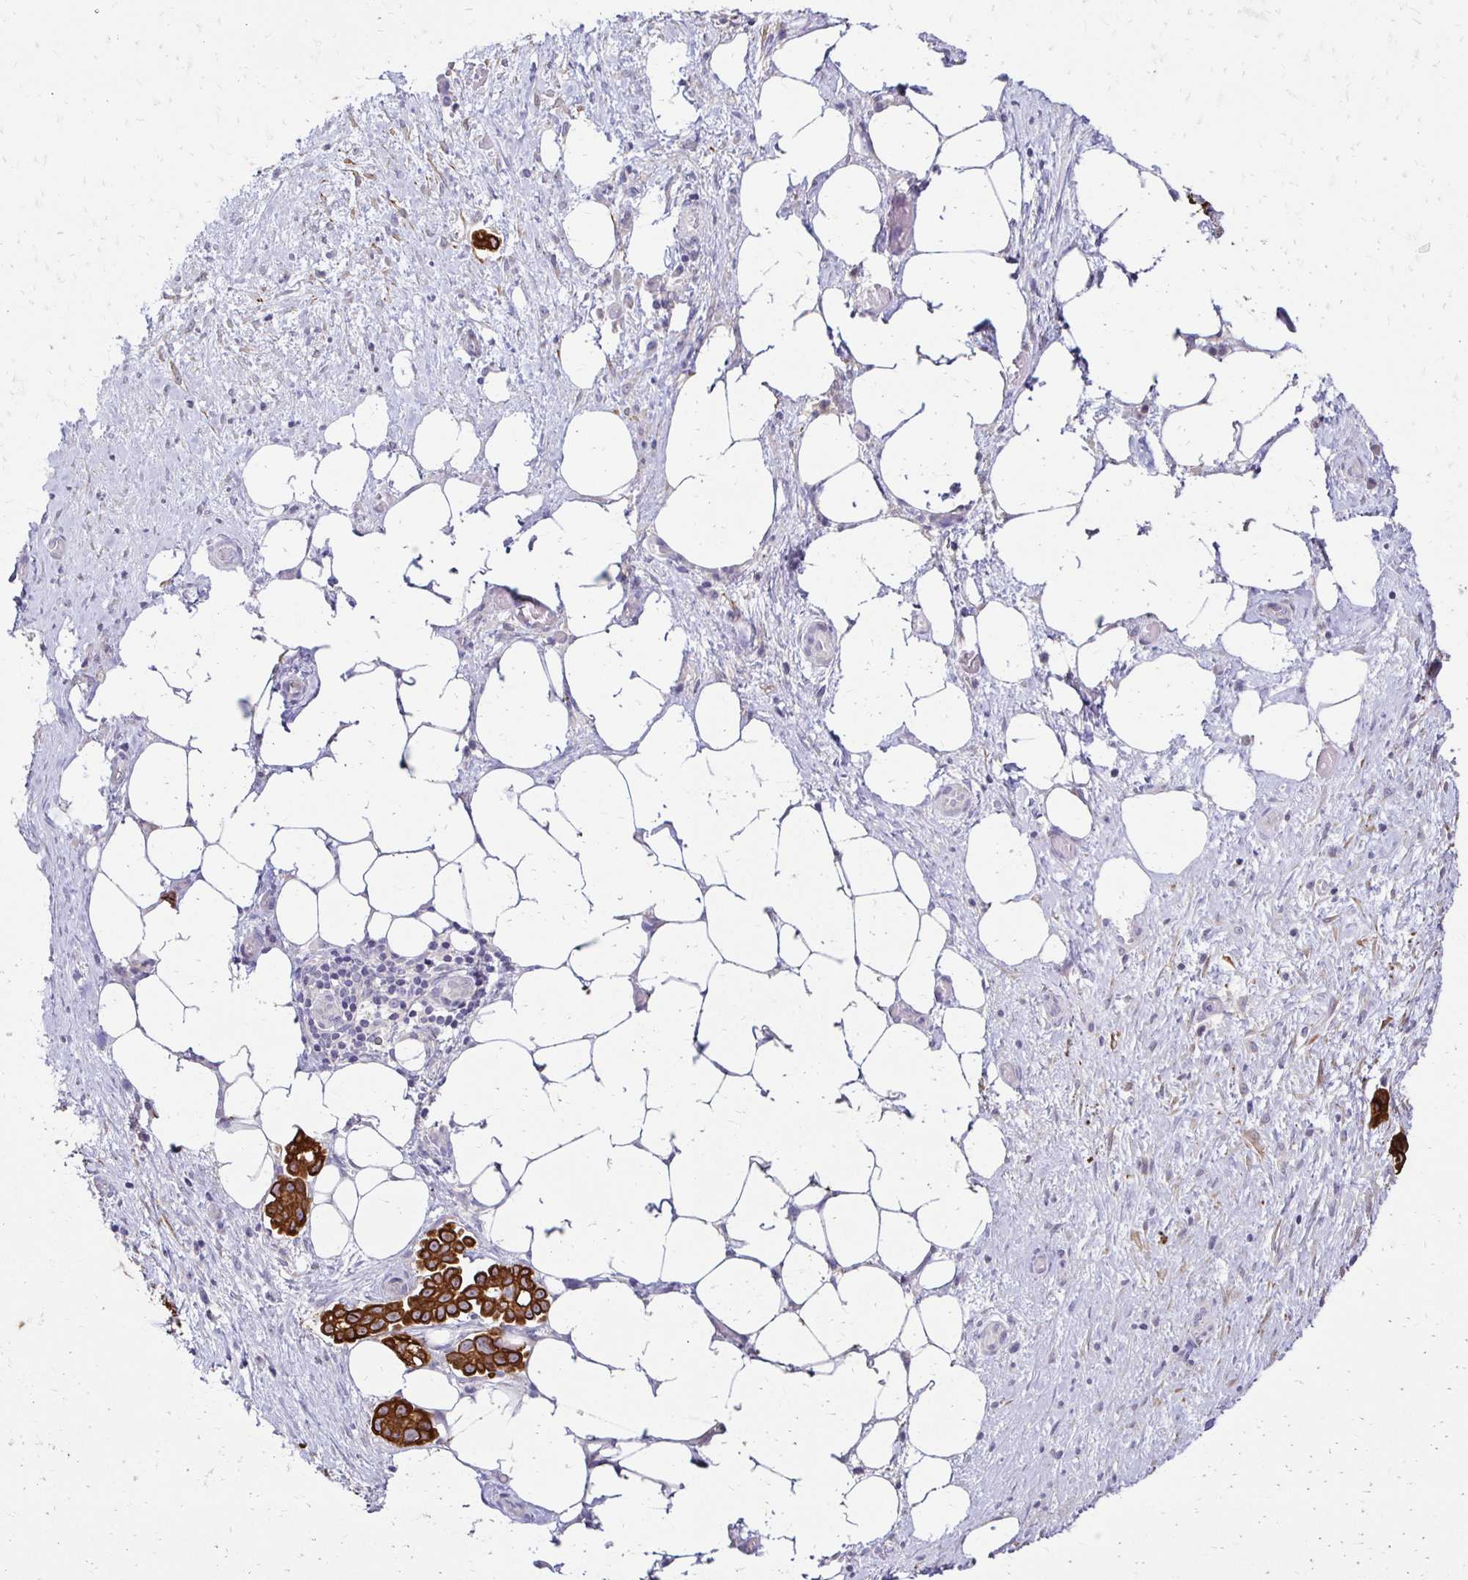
{"staining": {"intensity": "strong", "quantity": ">75%", "location": "cytoplasmic/membranous"}, "tissue": "ovarian cancer", "cell_type": "Tumor cells", "image_type": "cancer", "snomed": [{"axis": "morphology", "description": "Cystadenocarcinoma, serous, NOS"}, {"axis": "topography", "description": "Ovary"}], "caption": "Serous cystadenocarcinoma (ovarian) stained with a protein marker reveals strong staining in tumor cells.", "gene": "C1QTNF2", "patient": {"sex": "female", "age": 50}}